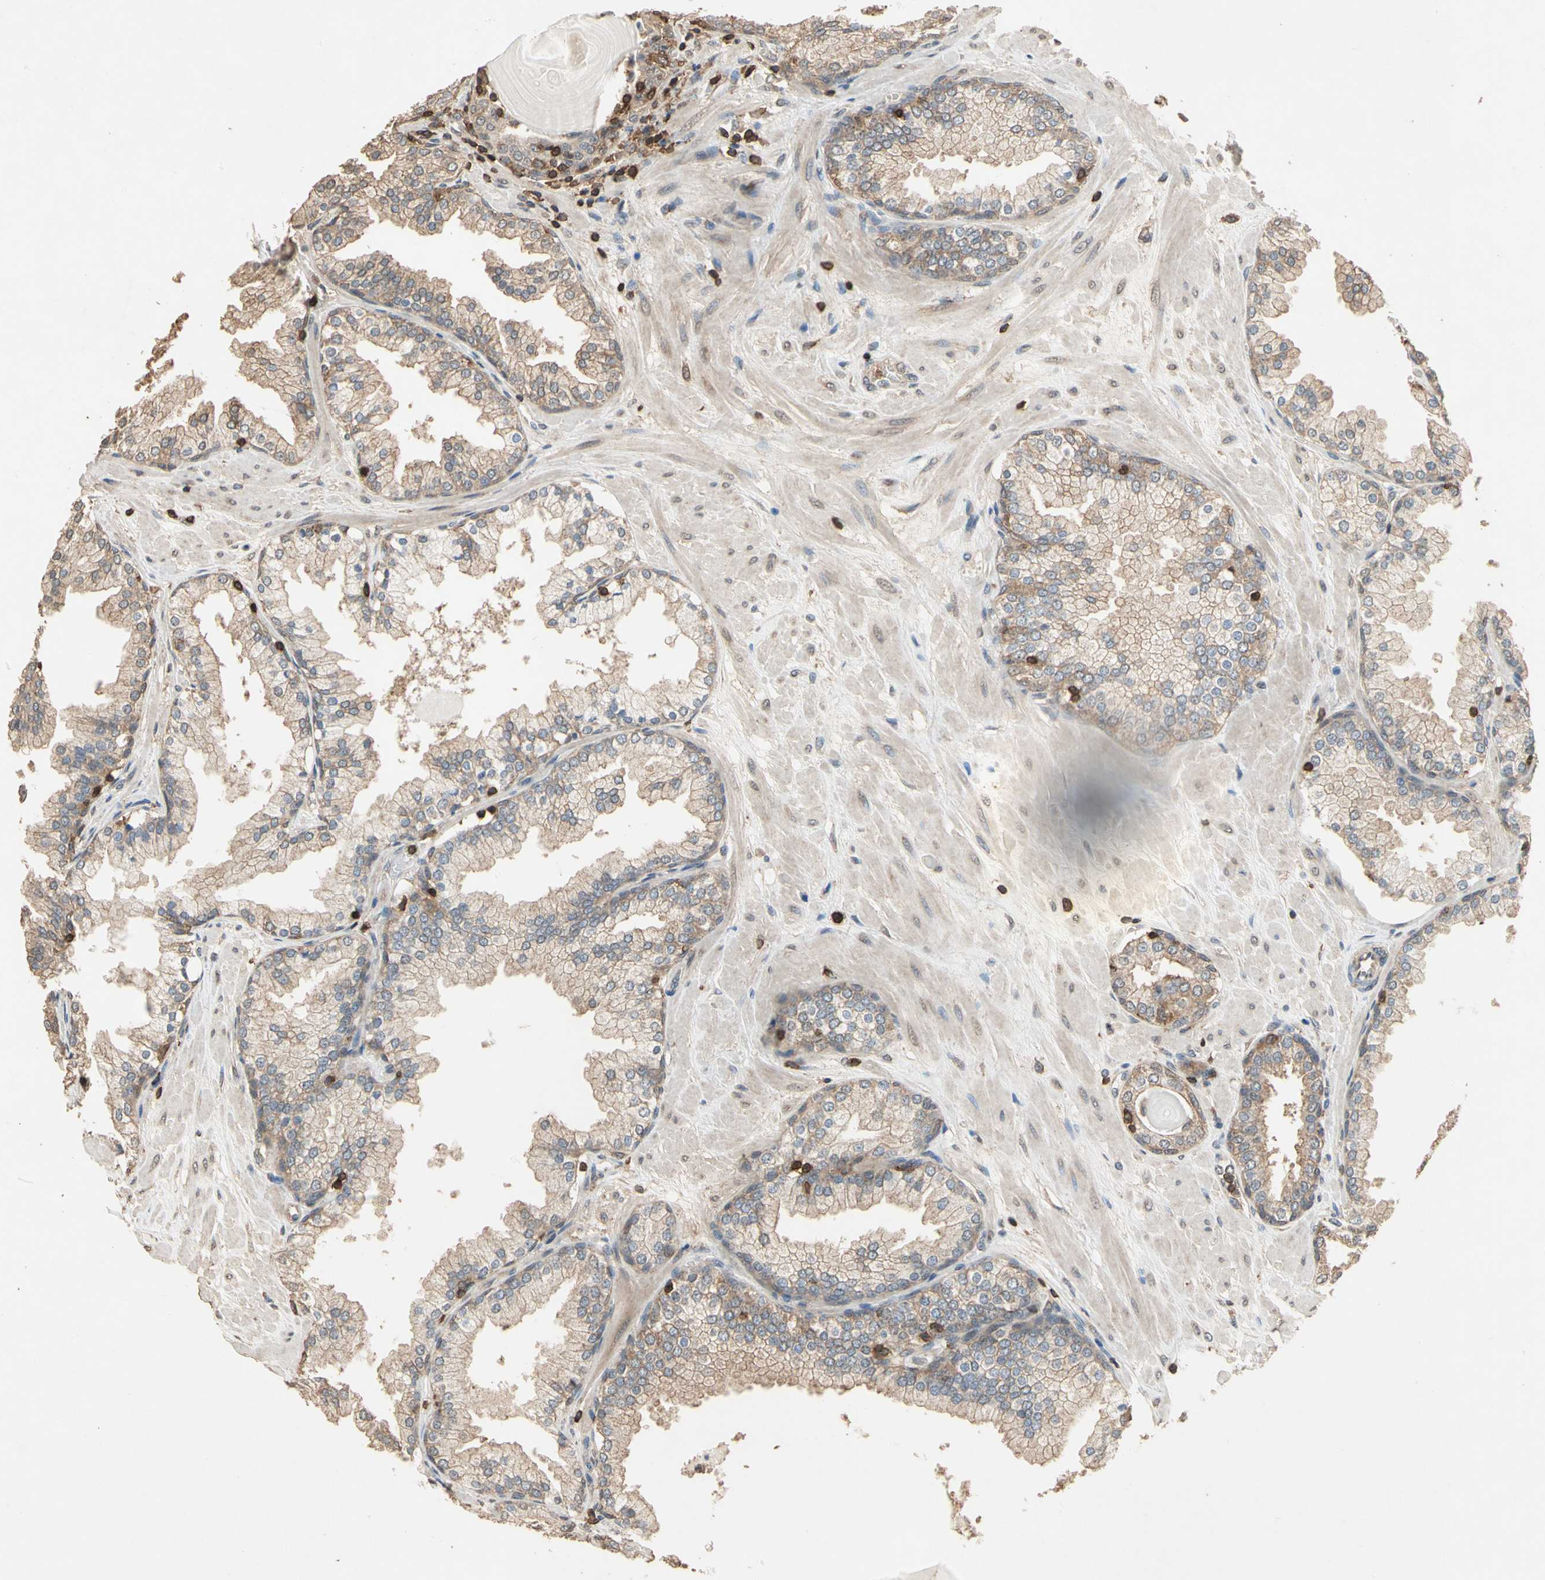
{"staining": {"intensity": "weak", "quantity": ">75%", "location": "cytoplasmic/membranous"}, "tissue": "prostate", "cell_type": "Glandular cells", "image_type": "normal", "snomed": [{"axis": "morphology", "description": "Normal tissue, NOS"}, {"axis": "topography", "description": "Prostate"}], "caption": "A micrograph showing weak cytoplasmic/membranous positivity in about >75% of glandular cells in benign prostate, as visualized by brown immunohistochemical staining.", "gene": "MAP3K10", "patient": {"sex": "male", "age": 51}}